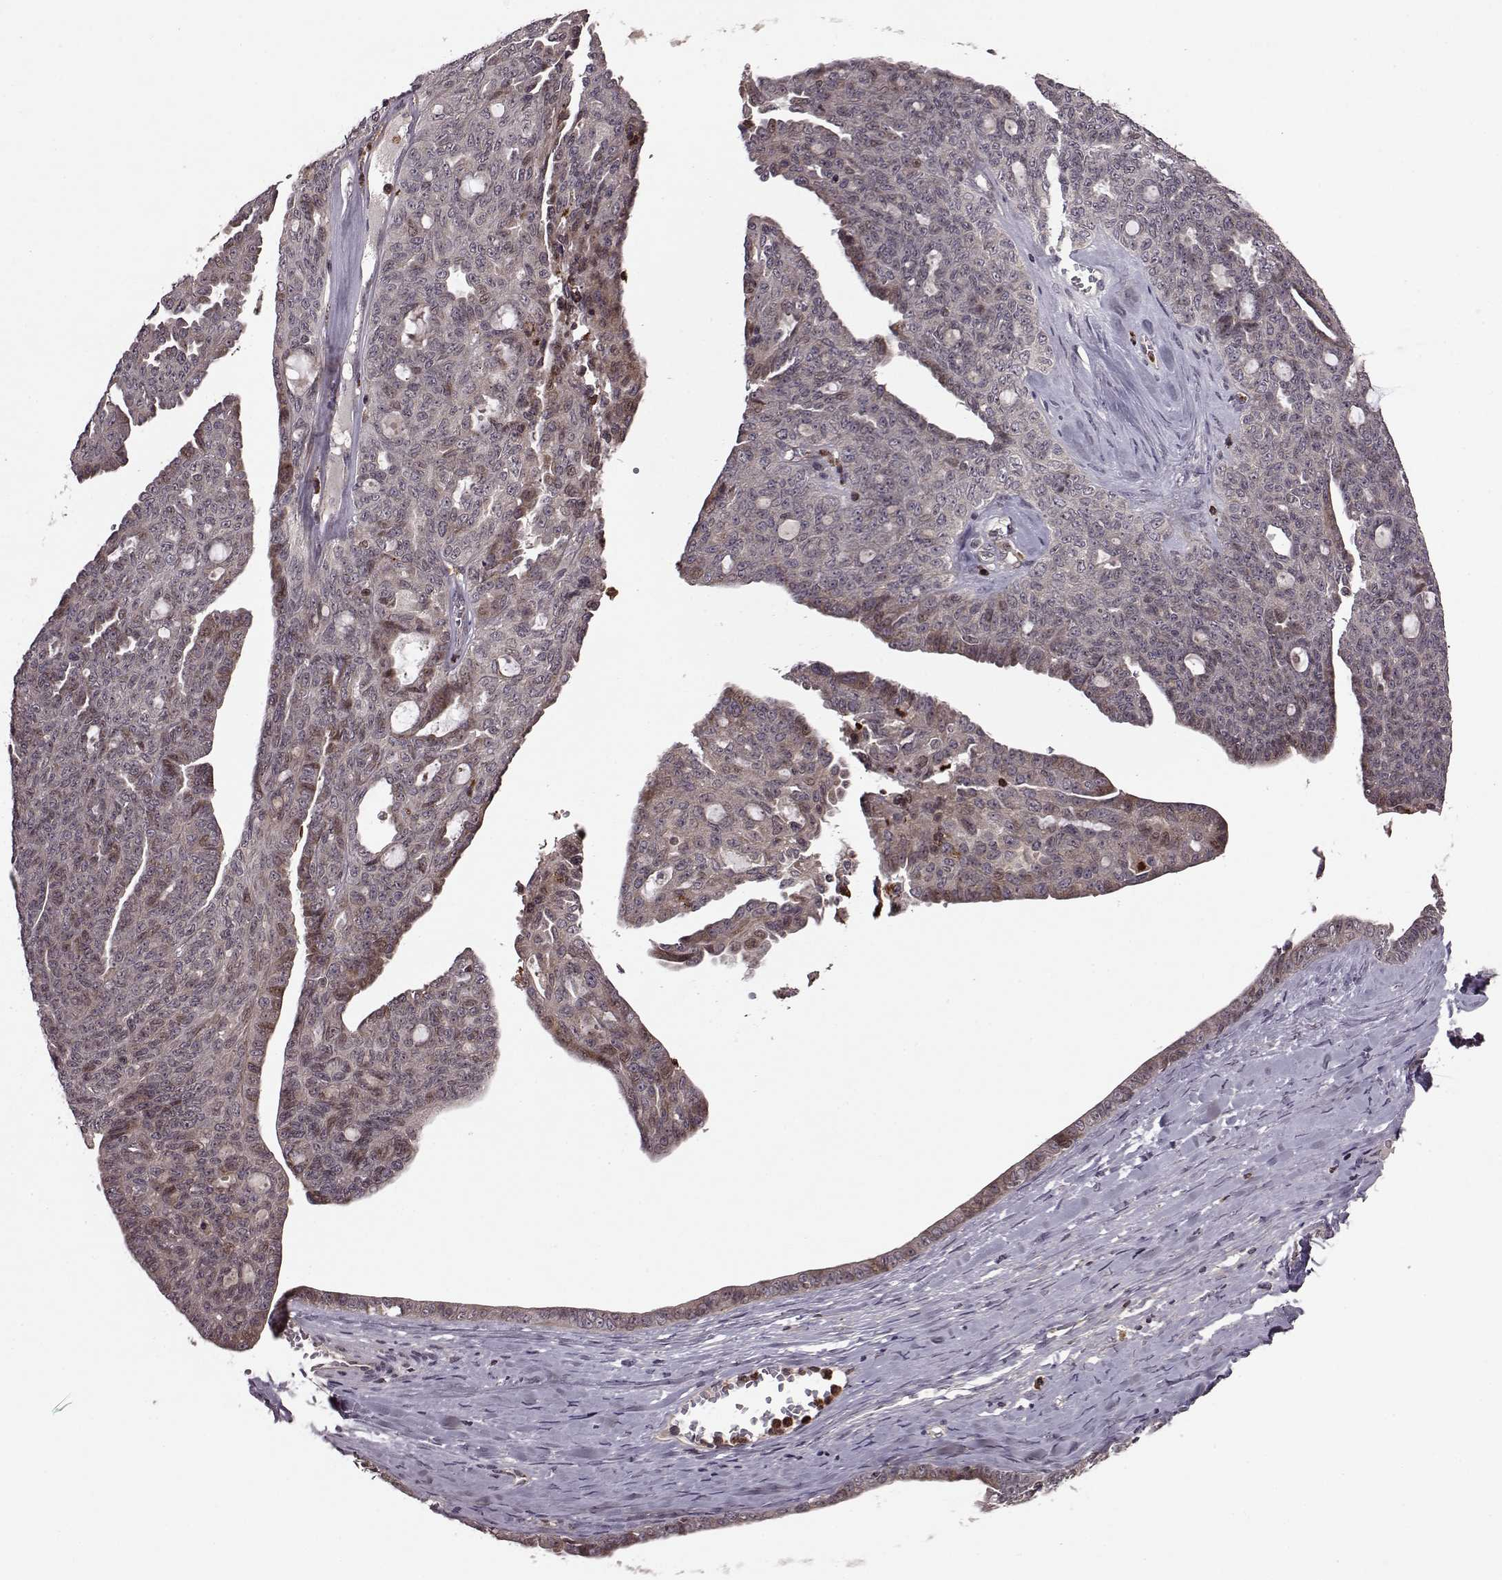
{"staining": {"intensity": "moderate", "quantity": "<25%", "location": "cytoplasmic/membranous"}, "tissue": "ovarian cancer", "cell_type": "Tumor cells", "image_type": "cancer", "snomed": [{"axis": "morphology", "description": "Cystadenocarcinoma, serous, NOS"}, {"axis": "topography", "description": "Ovary"}], "caption": "Approximately <25% of tumor cells in ovarian serous cystadenocarcinoma exhibit moderate cytoplasmic/membranous protein staining as visualized by brown immunohistochemical staining.", "gene": "TRMU", "patient": {"sex": "female", "age": 71}}